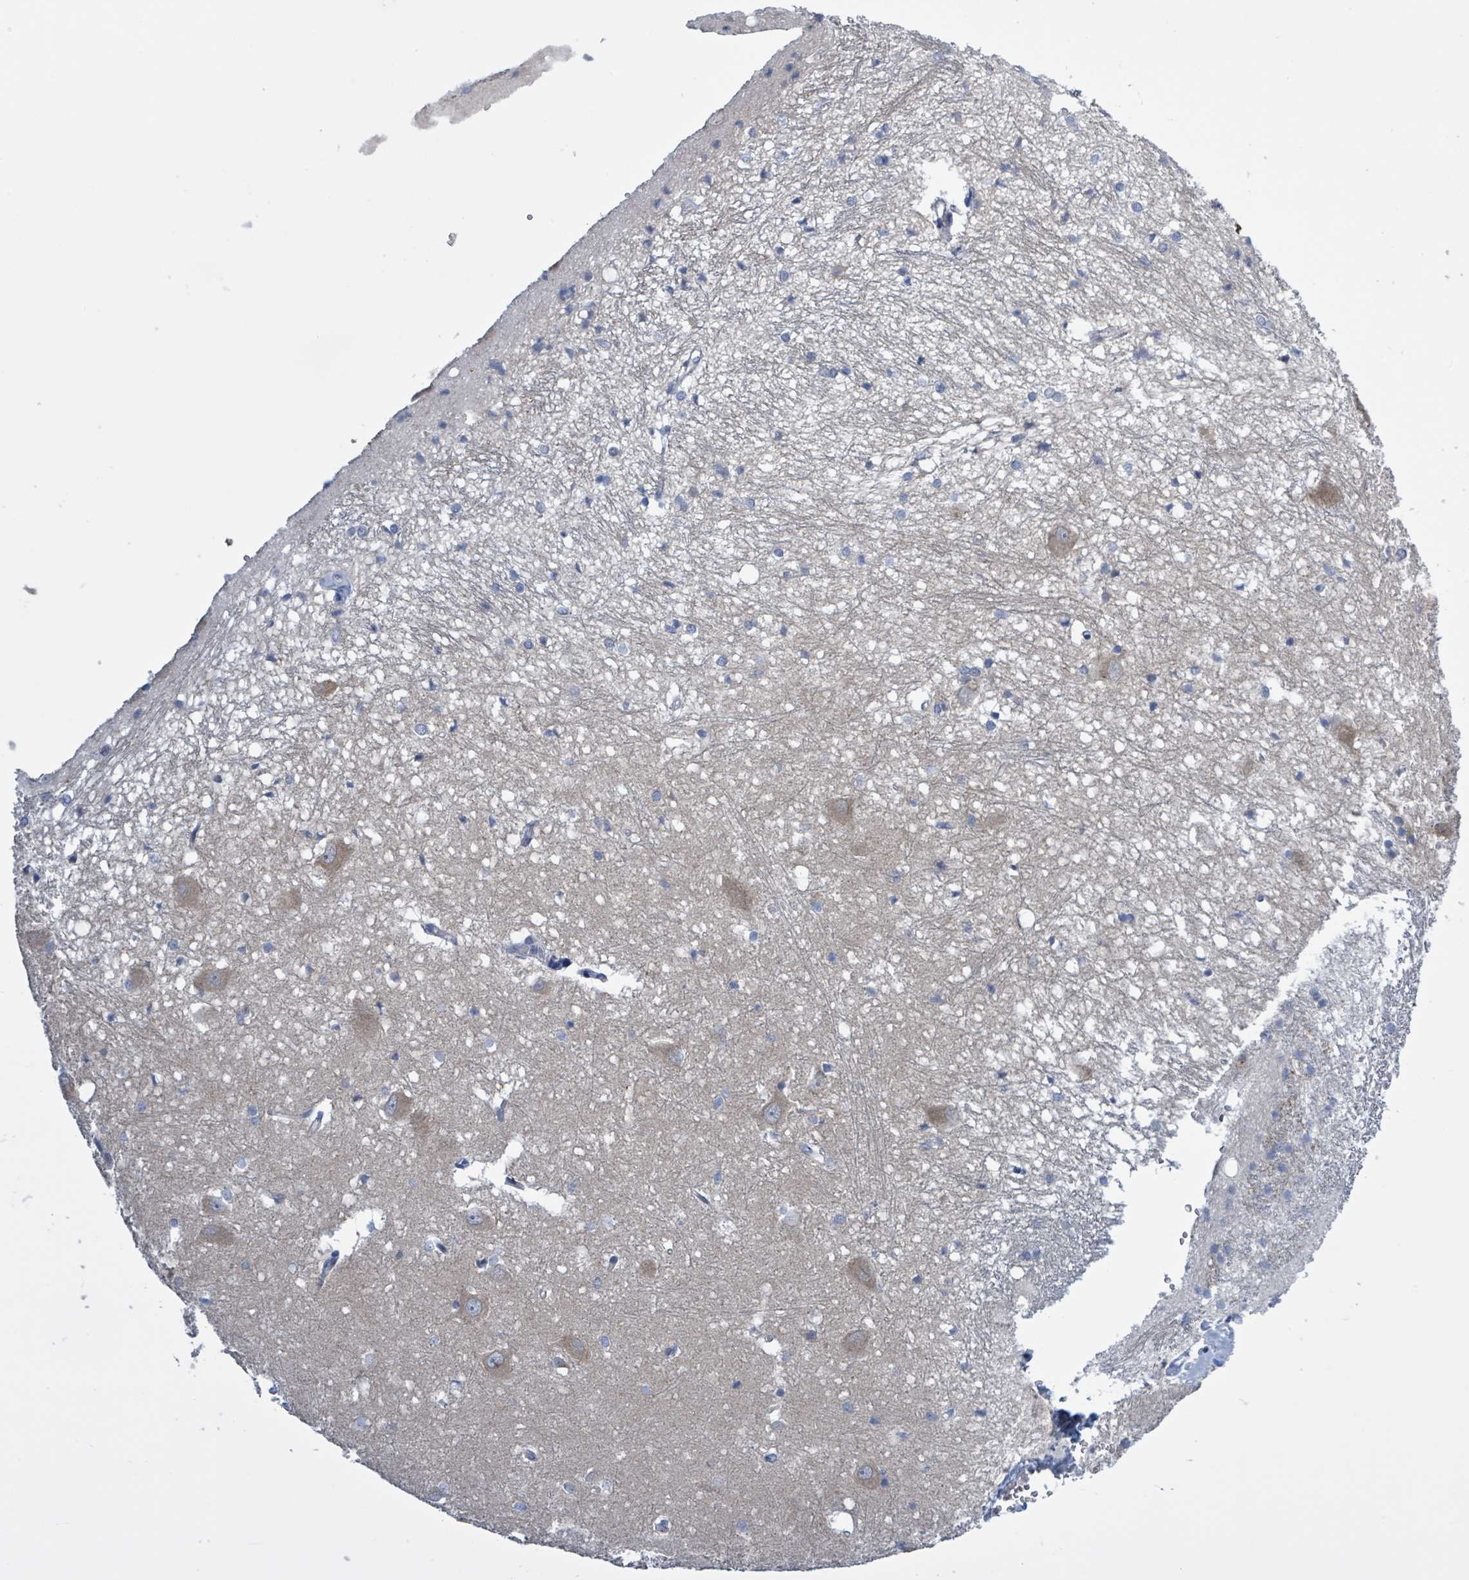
{"staining": {"intensity": "negative", "quantity": "none", "location": "none"}, "tissue": "caudate", "cell_type": "Glial cells", "image_type": "normal", "snomed": [{"axis": "morphology", "description": "Normal tissue, NOS"}, {"axis": "topography", "description": "Lateral ventricle wall"}], "caption": "A photomicrograph of caudate stained for a protein shows no brown staining in glial cells. Nuclei are stained in blue.", "gene": "DGKZ", "patient": {"sex": "male", "age": 37}}